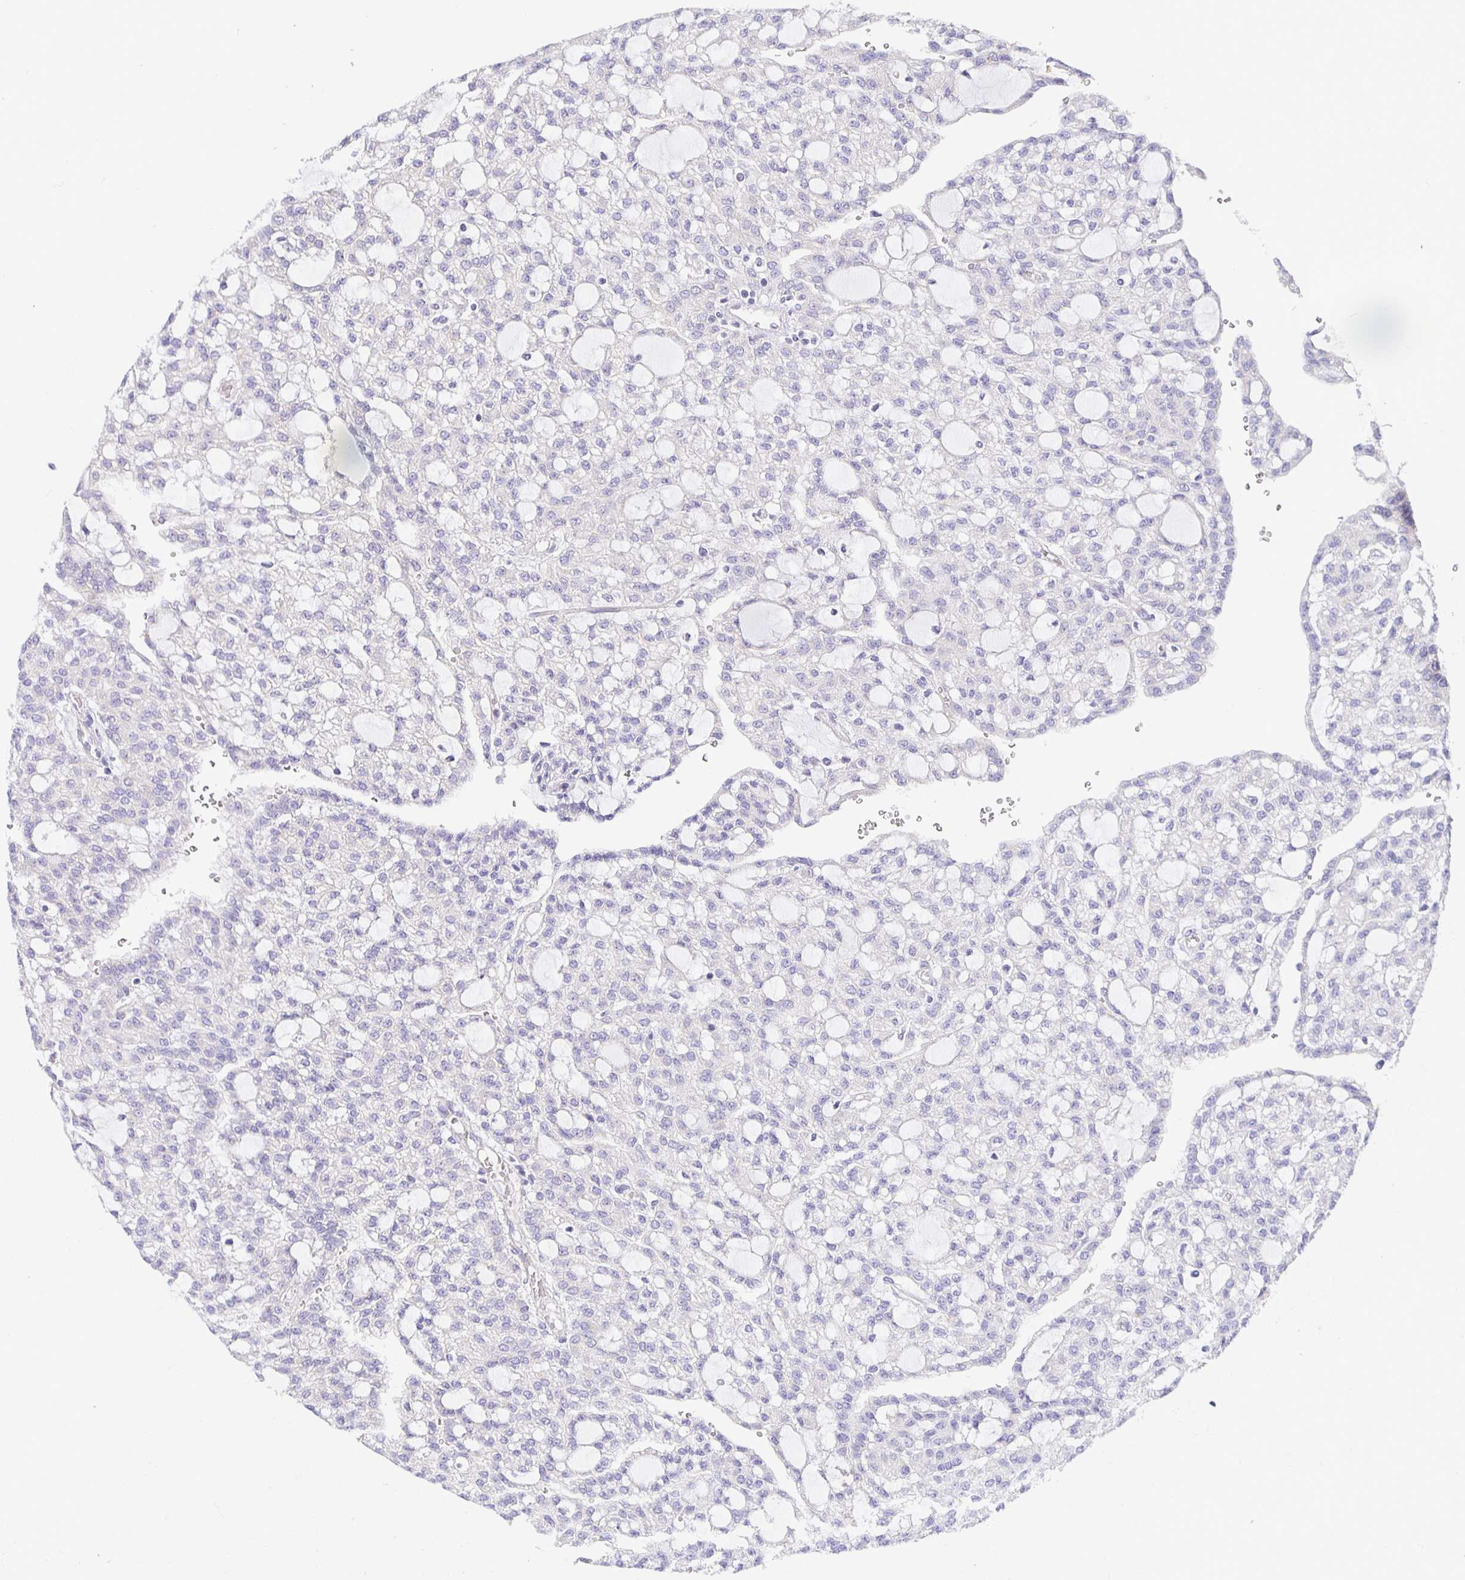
{"staining": {"intensity": "negative", "quantity": "none", "location": "none"}, "tissue": "renal cancer", "cell_type": "Tumor cells", "image_type": "cancer", "snomed": [{"axis": "morphology", "description": "Adenocarcinoma, NOS"}, {"axis": "topography", "description": "Kidney"}], "caption": "Tumor cells show no significant expression in renal cancer.", "gene": "OPALIN", "patient": {"sex": "male", "age": 63}}